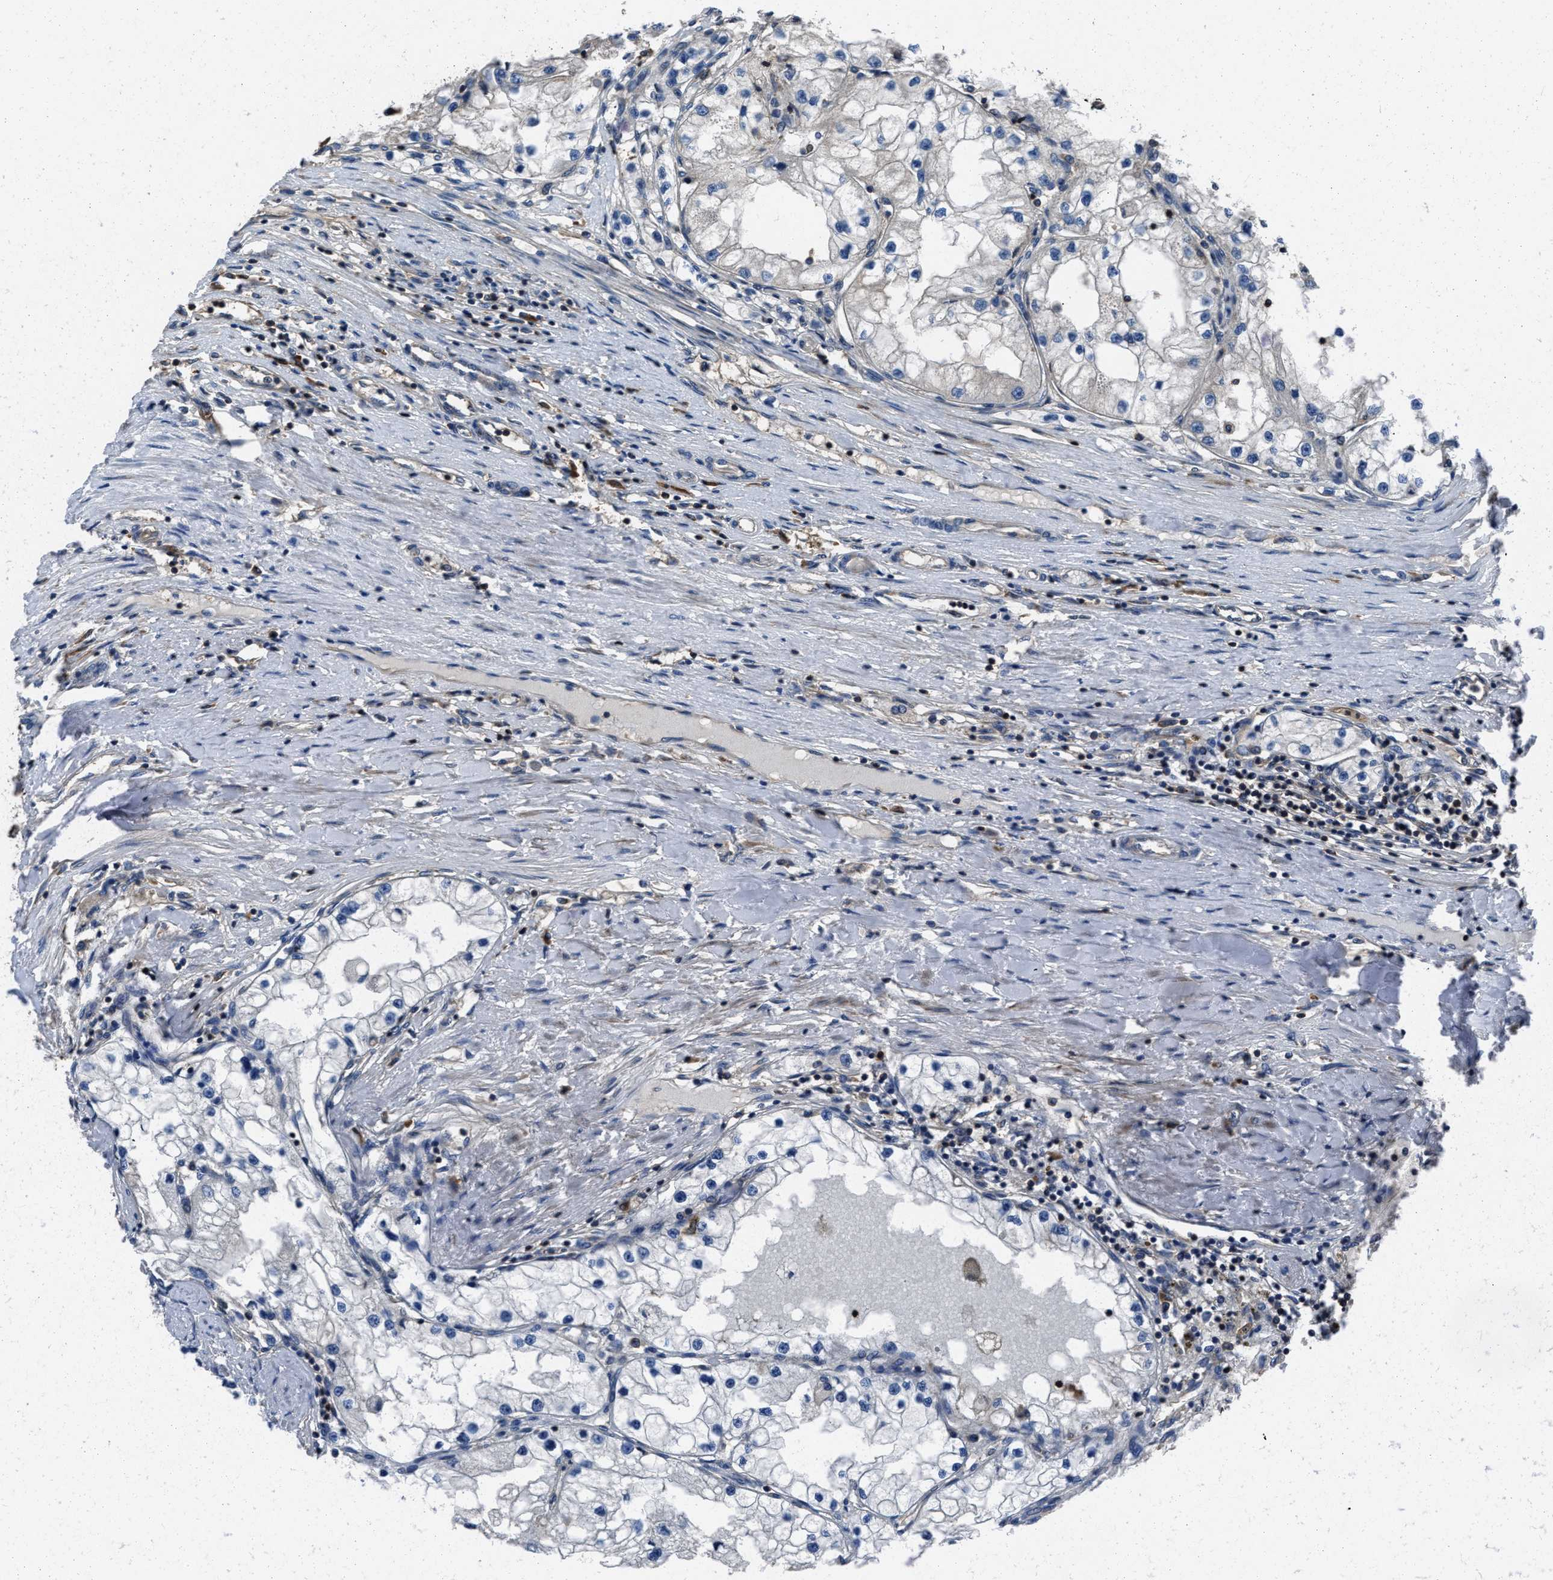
{"staining": {"intensity": "weak", "quantity": "<25%", "location": "cytoplasmic/membranous"}, "tissue": "renal cancer", "cell_type": "Tumor cells", "image_type": "cancer", "snomed": [{"axis": "morphology", "description": "Adenocarcinoma, NOS"}, {"axis": "topography", "description": "Kidney"}], "caption": "High magnification brightfield microscopy of adenocarcinoma (renal) stained with DAB (brown) and counterstained with hematoxylin (blue): tumor cells show no significant staining.", "gene": "YARS1", "patient": {"sex": "male", "age": 68}}